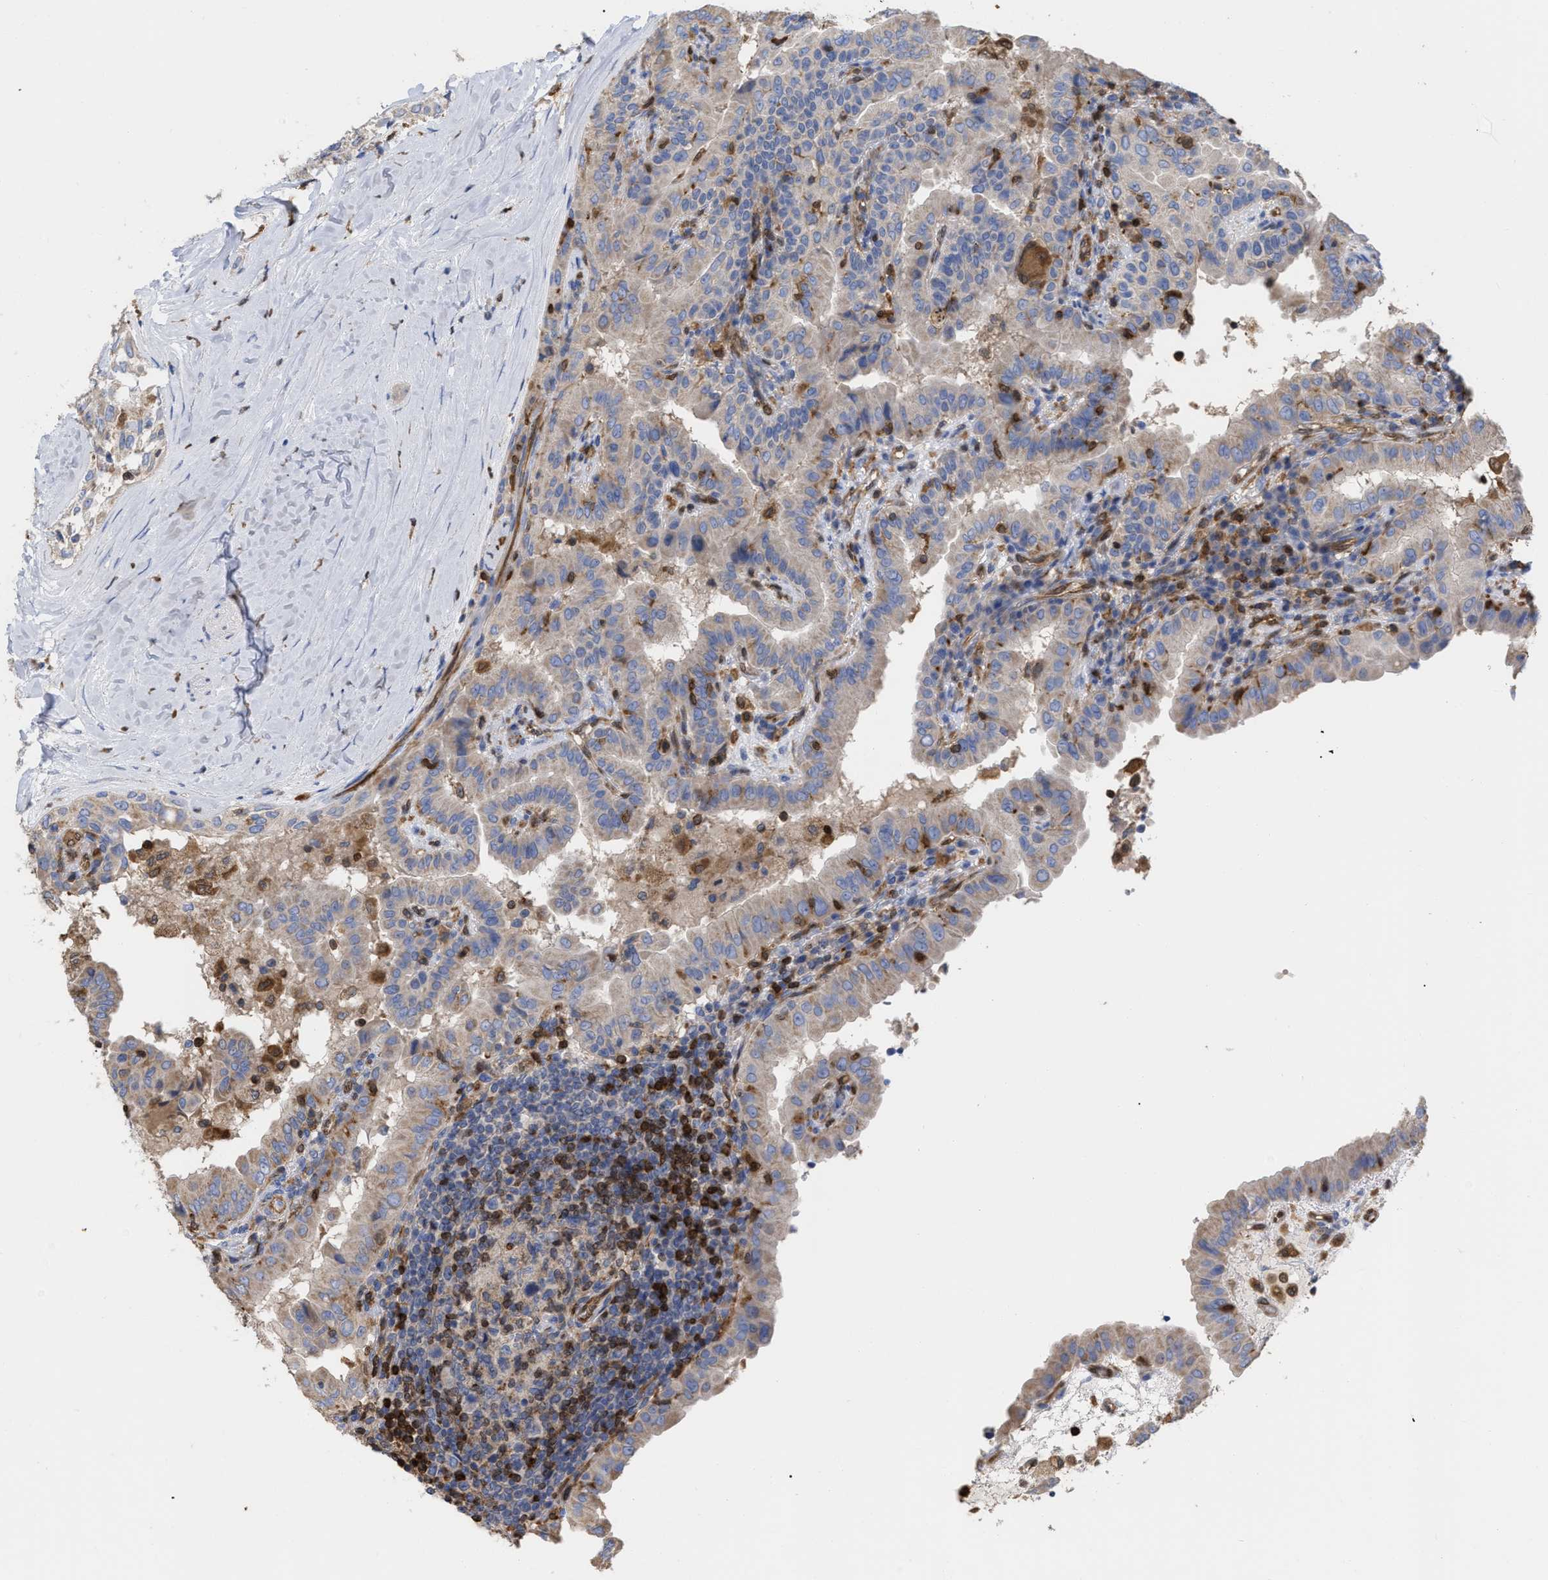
{"staining": {"intensity": "weak", "quantity": ">75%", "location": "cytoplasmic/membranous"}, "tissue": "thyroid cancer", "cell_type": "Tumor cells", "image_type": "cancer", "snomed": [{"axis": "morphology", "description": "Papillary adenocarcinoma, NOS"}, {"axis": "topography", "description": "Thyroid gland"}], "caption": "IHC (DAB) staining of human papillary adenocarcinoma (thyroid) demonstrates weak cytoplasmic/membranous protein expression in approximately >75% of tumor cells. The staining was performed using DAB, with brown indicating positive protein expression. Nuclei are stained blue with hematoxylin.", "gene": "GIMAP4", "patient": {"sex": "male", "age": 33}}